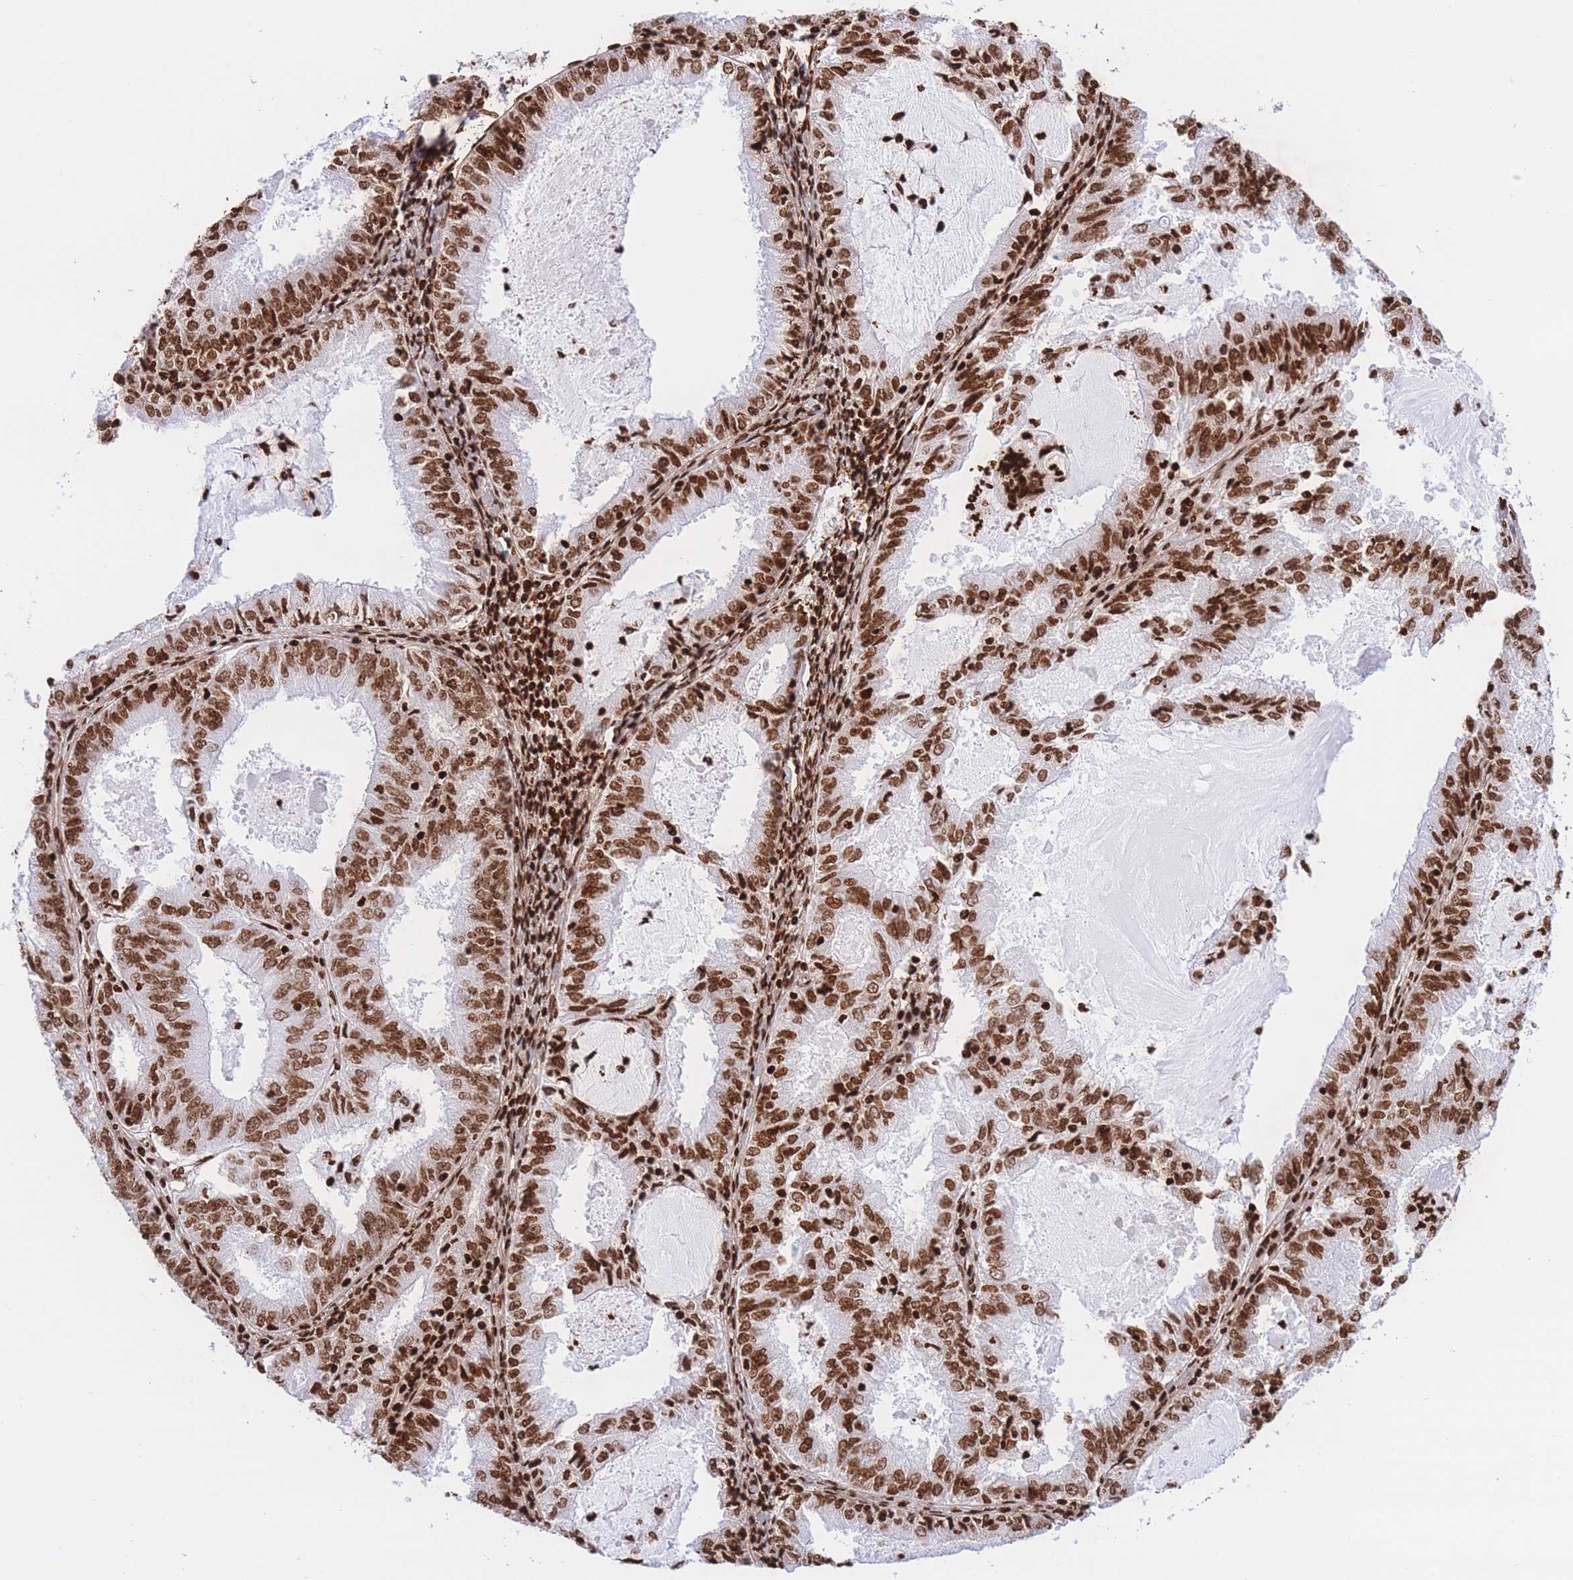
{"staining": {"intensity": "strong", "quantity": ">75%", "location": "nuclear"}, "tissue": "endometrial cancer", "cell_type": "Tumor cells", "image_type": "cancer", "snomed": [{"axis": "morphology", "description": "Adenocarcinoma, NOS"}, {"axis": "topography", "description": "Endometrium"}], "caption": "Endometrial adenocarcinoma tissue demonstrates strong nuclear positivity in about >75% of tumor cells, visualized by immunohistochemistry. (brown staining indicates protein expression, while blue staining denotes nuclei).", "gene": "H2BC11", "patient": {"sex": "female", "age": 57}}